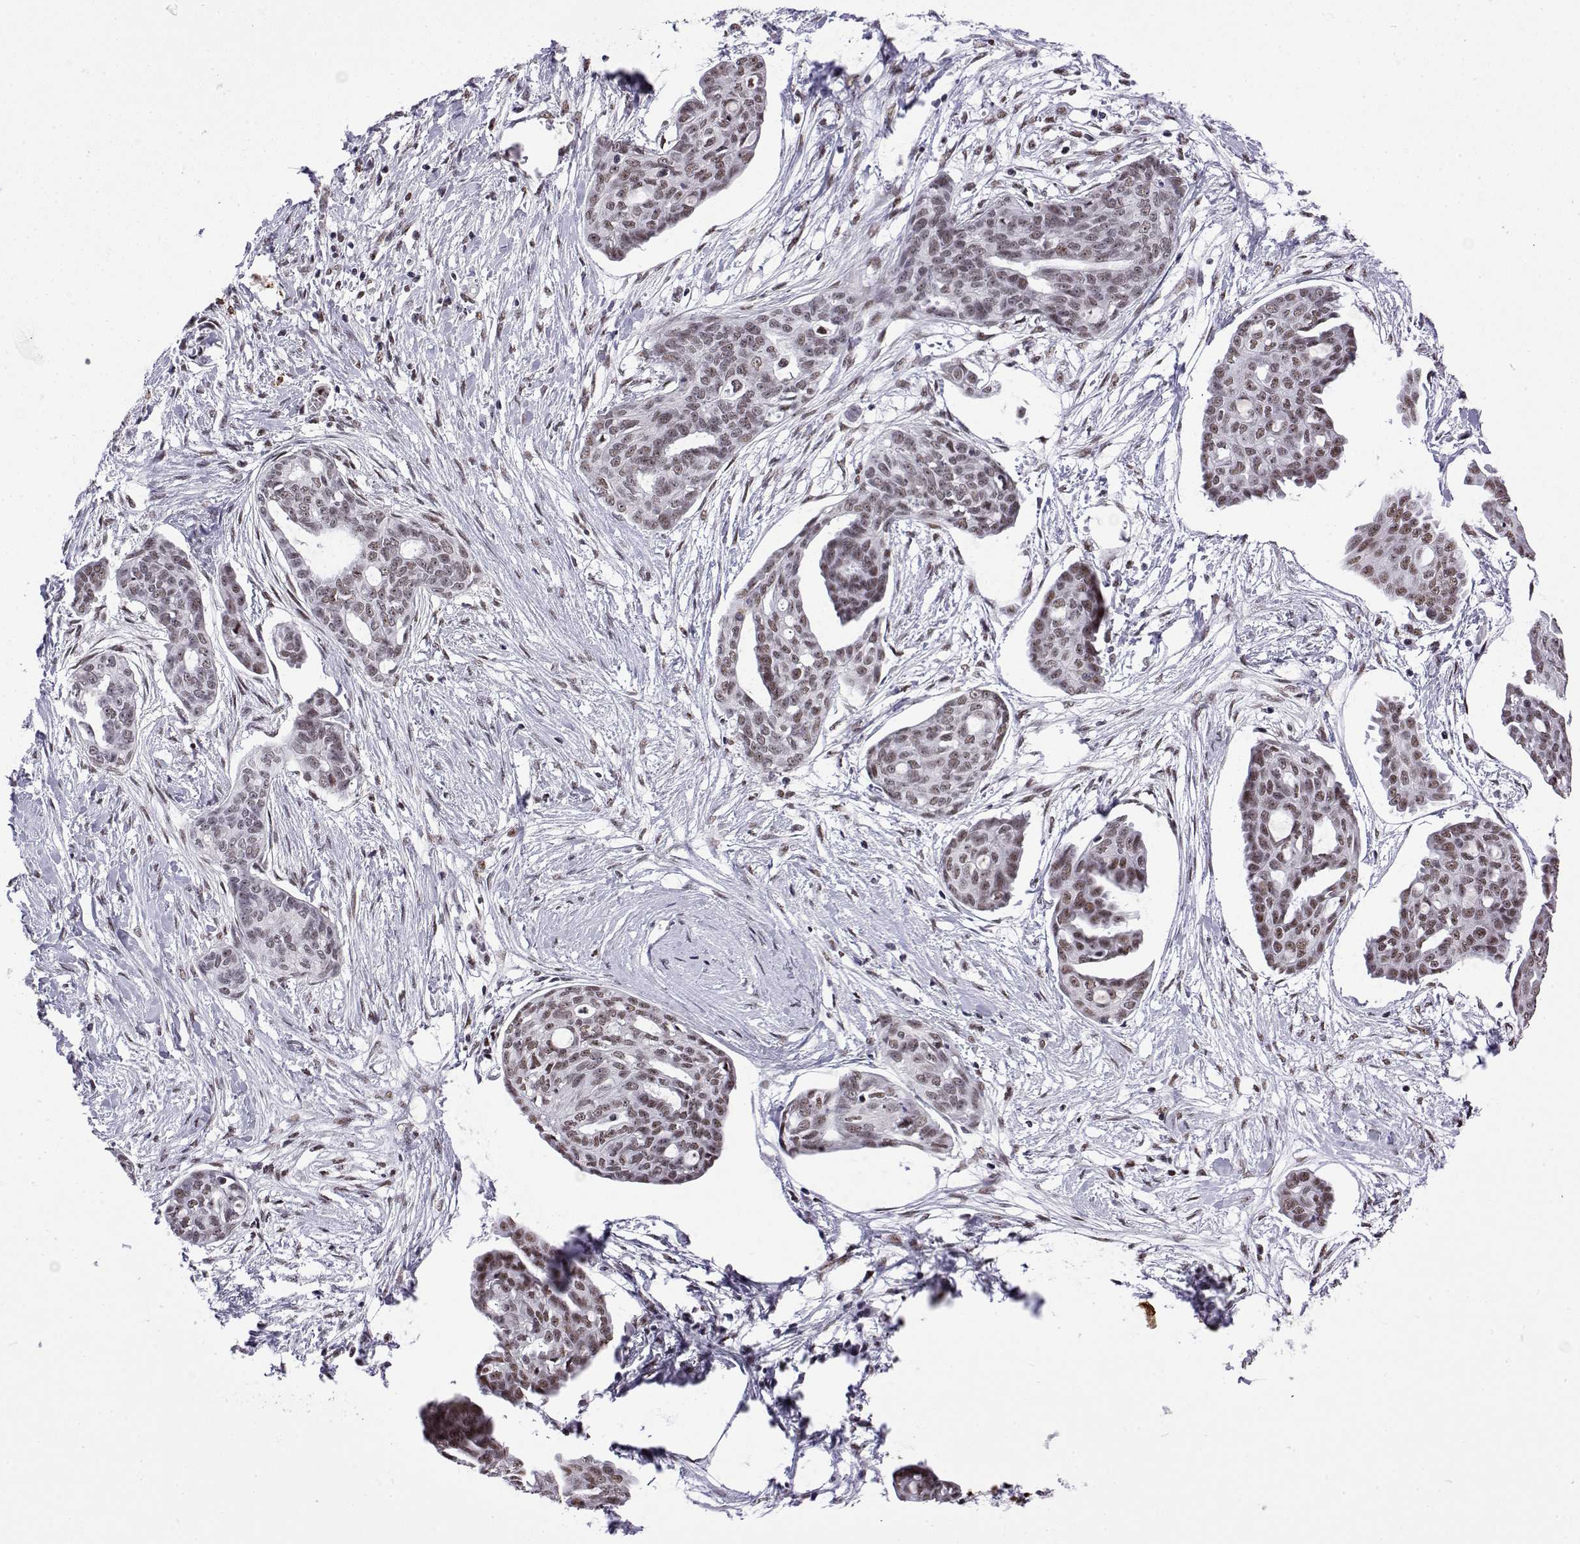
{"staining": {"intensity": "weak", "quantity": ">75%", "location": "nuclear"}, "tissue": "ovarian cancer", "cell_type": "Tumor cells", "image_type": "cancer", "snomed": [{"axis": "morphology", "description": "Cystadenocarcinoma, serous, NOS"}, {"axis": "topography", "description": "Ovary"}], "caption": "Immunohistochemistry histopathology image of ovarian serous cystadenocarcinoma stained for a protein (brown), which exhibits low levels of weak nuclear positivity in about >75% of tumor cells.", "gene": "POLDIP3", "patient": {"sex": "female", "age": 71}}